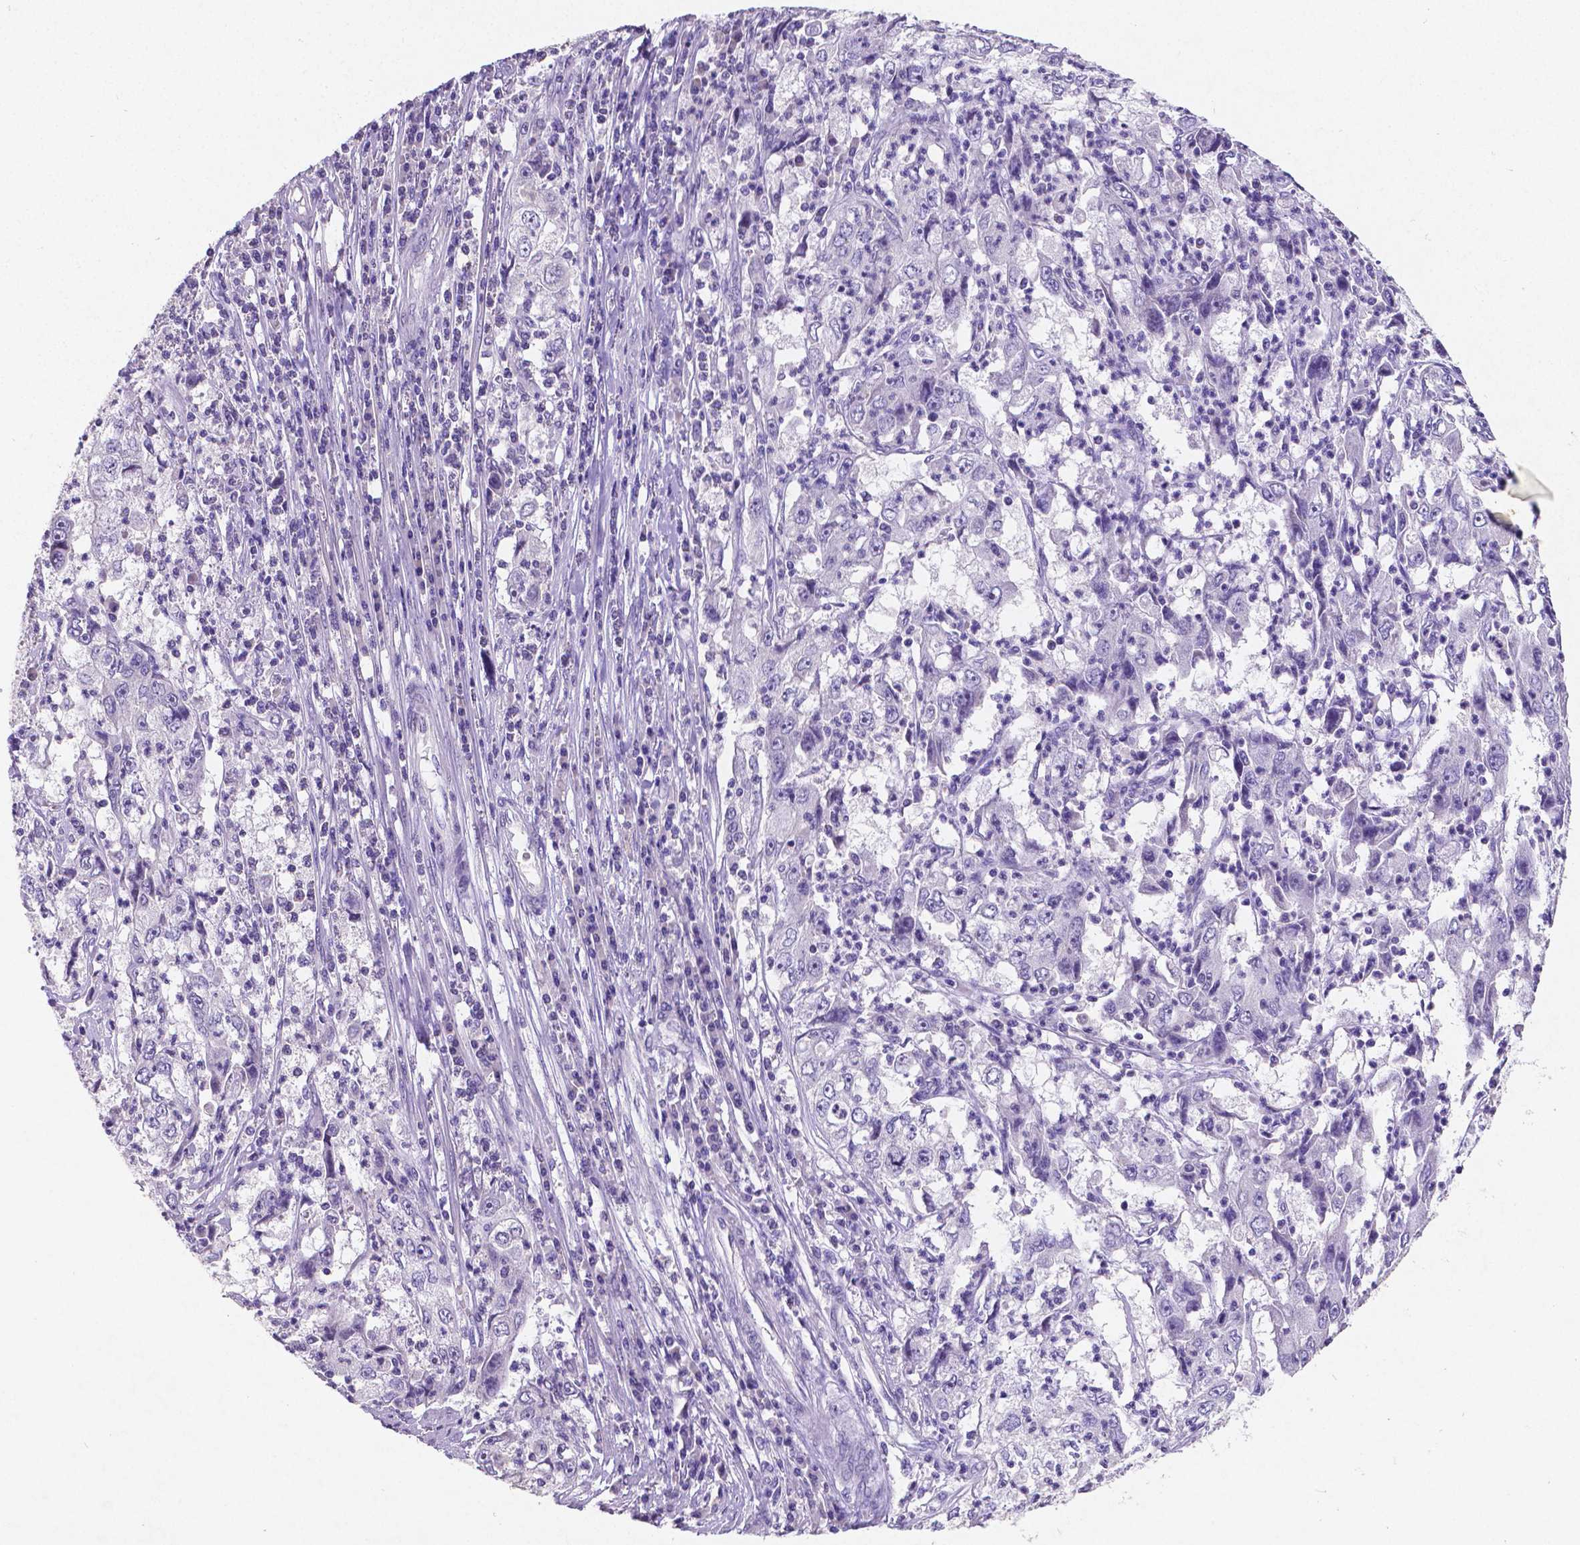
{"staining": {"intensity": "negative", "quantity": "none", "location": "none"}, "tissue": "cervical cancer", "cell_type": "Tumor cells", "image_type": "cancer", "snomed": [{"axis": "morphology", "description": "Squamous cell carcinoma, NOS"}, {"axis": "topography", "description": "Cervix"}], "caption": "Protein analysis of cervical cancer demonstrates no significant expression in tumor cells.", "gene": "SATB2", "patient": {"sex": "female", "age": 36}}